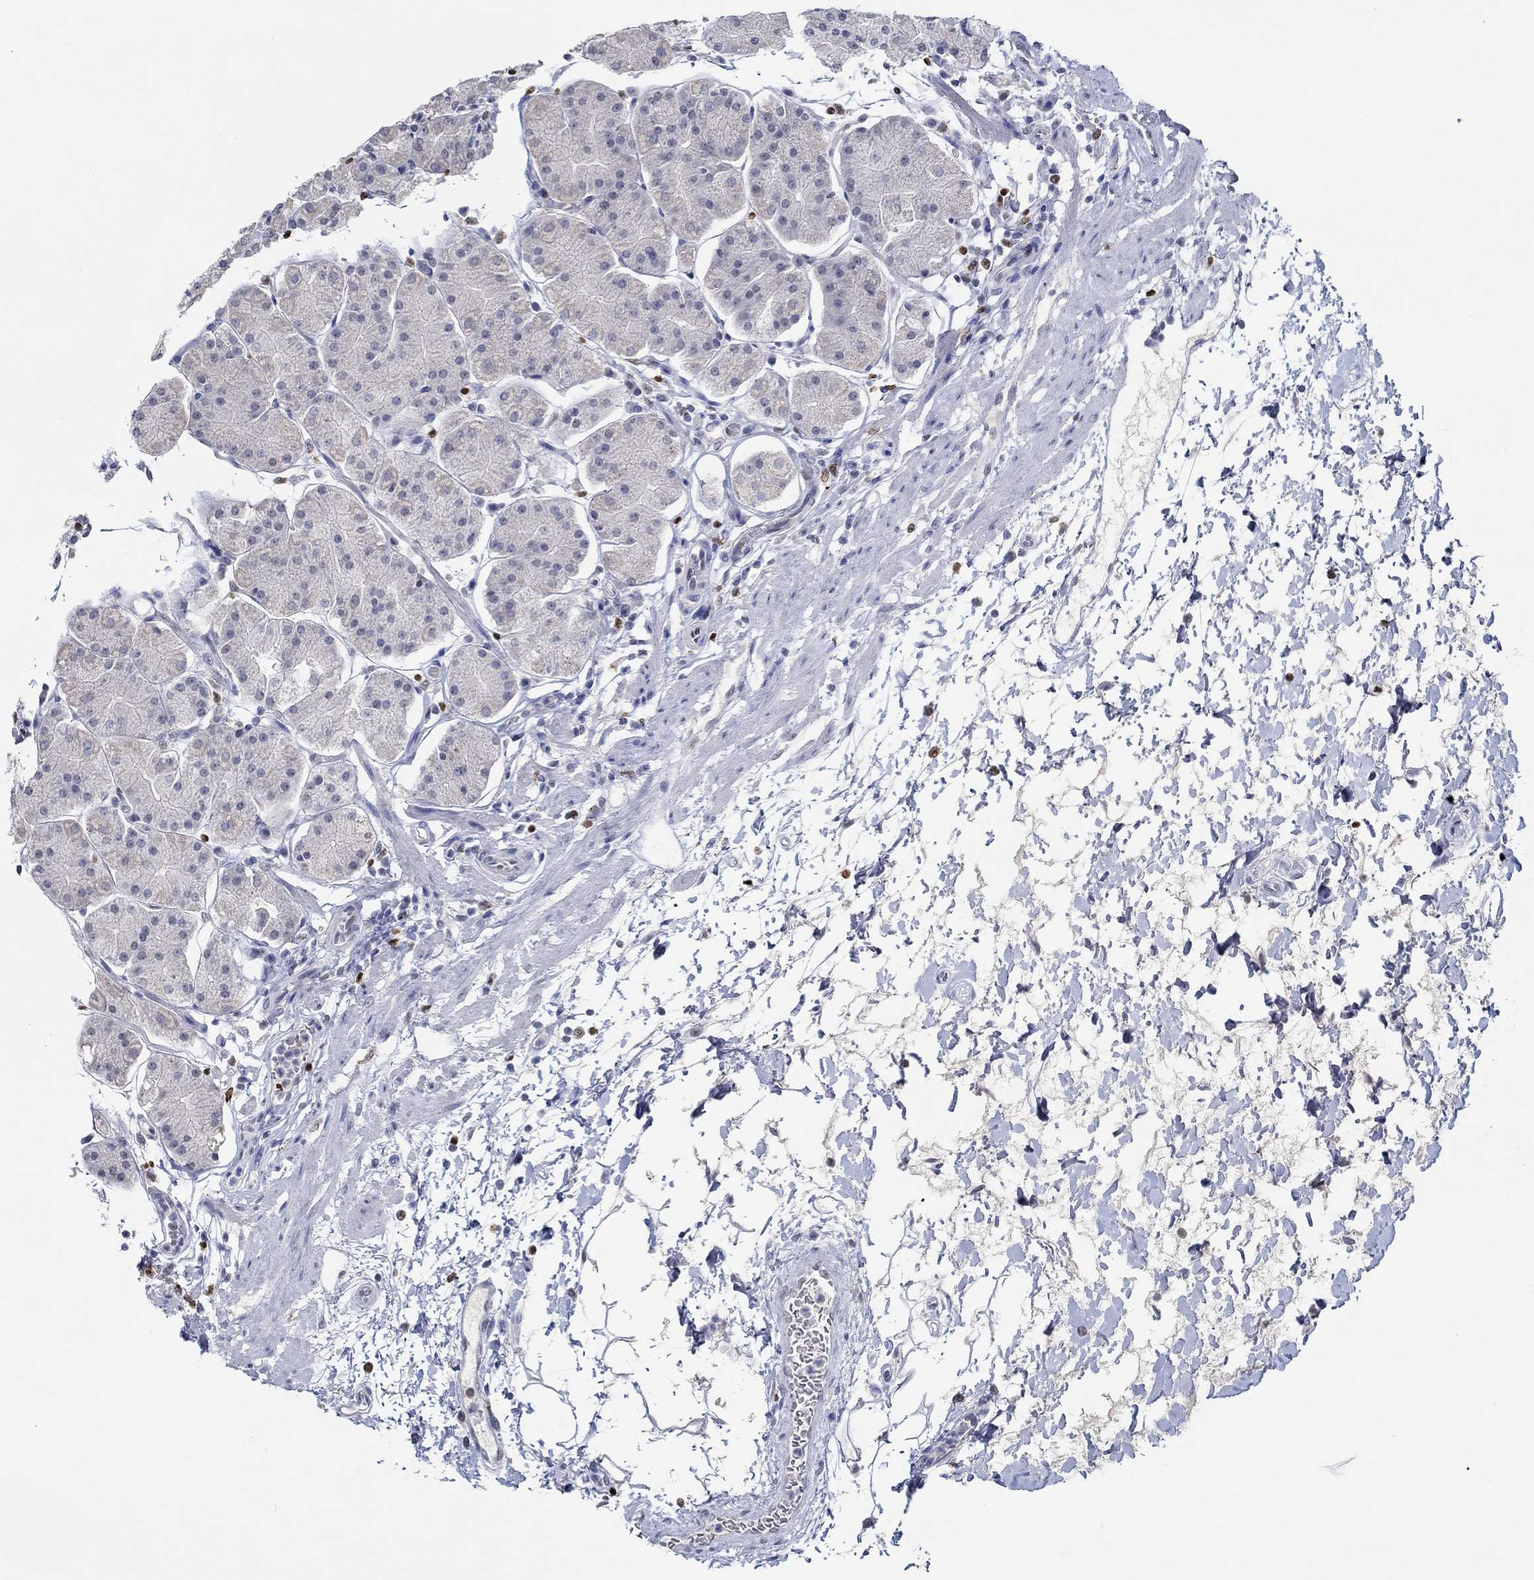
{"staining": {"intensity": "weak", "quantity": "<25%", "location": "cytoplasmic/membranous"}, "tissue": "stomach", "cell_type": "Glandular cells", "image_type": "normal", "snomed": [{"axis": "morphology", "description": "Normal tissue, NOS"}, {"axis": "topography", "description": "Stomach"}], "caption": "A high-resolution photomicrograph shows immunohistochemistry staining of unremarkable stomach, which displays no significant staining in glandular cells.", "gene": "GATA2", "patient": {"sex": "male", "age": 54}}